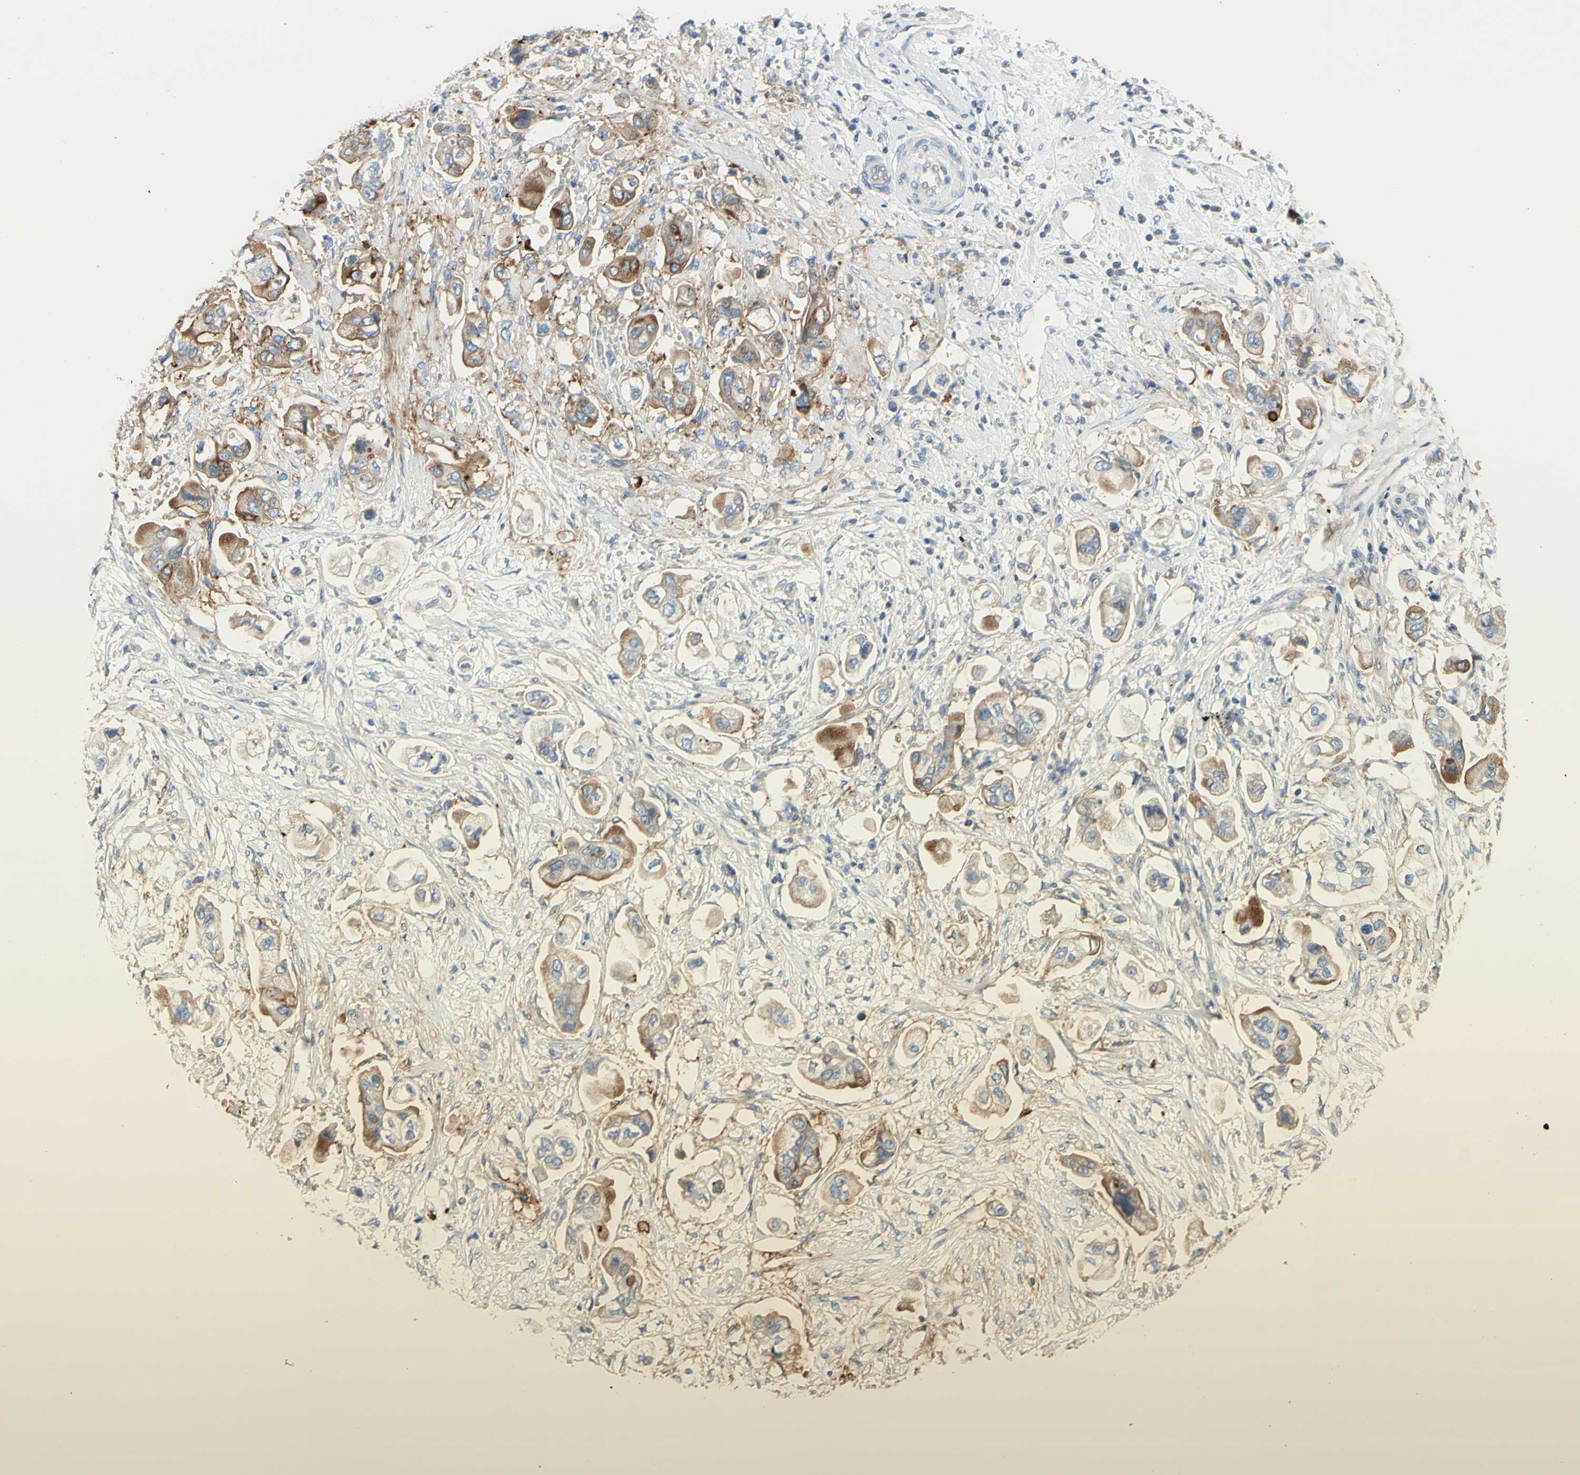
{"staining": {"intensity": "moderate", "quantity": ">75%", "location": "cytoplasmic/membranous"}, "tissue": "stomach cancer", "cell_type": "Tumor cells", "image_type": "cancer", "snomed": [{"axis": "morphology", "description": "Adenocarcinoma, NOS"}, {"axis": "topography", "description": "Stomach"}], "caption": "Protein expression analysis of human stomach adenocarcinoma reveals moderate cytoplasmic/membranous positivity in about >75% of tumor cells. The staining was performed using DAB (3,3'-diaminobenzidine), with brown indicating positive protein expression. Nuclei are stained blue with hematoxylin.", "gene": "MUC1", "patient": {"sex": "male", "age": 62}}